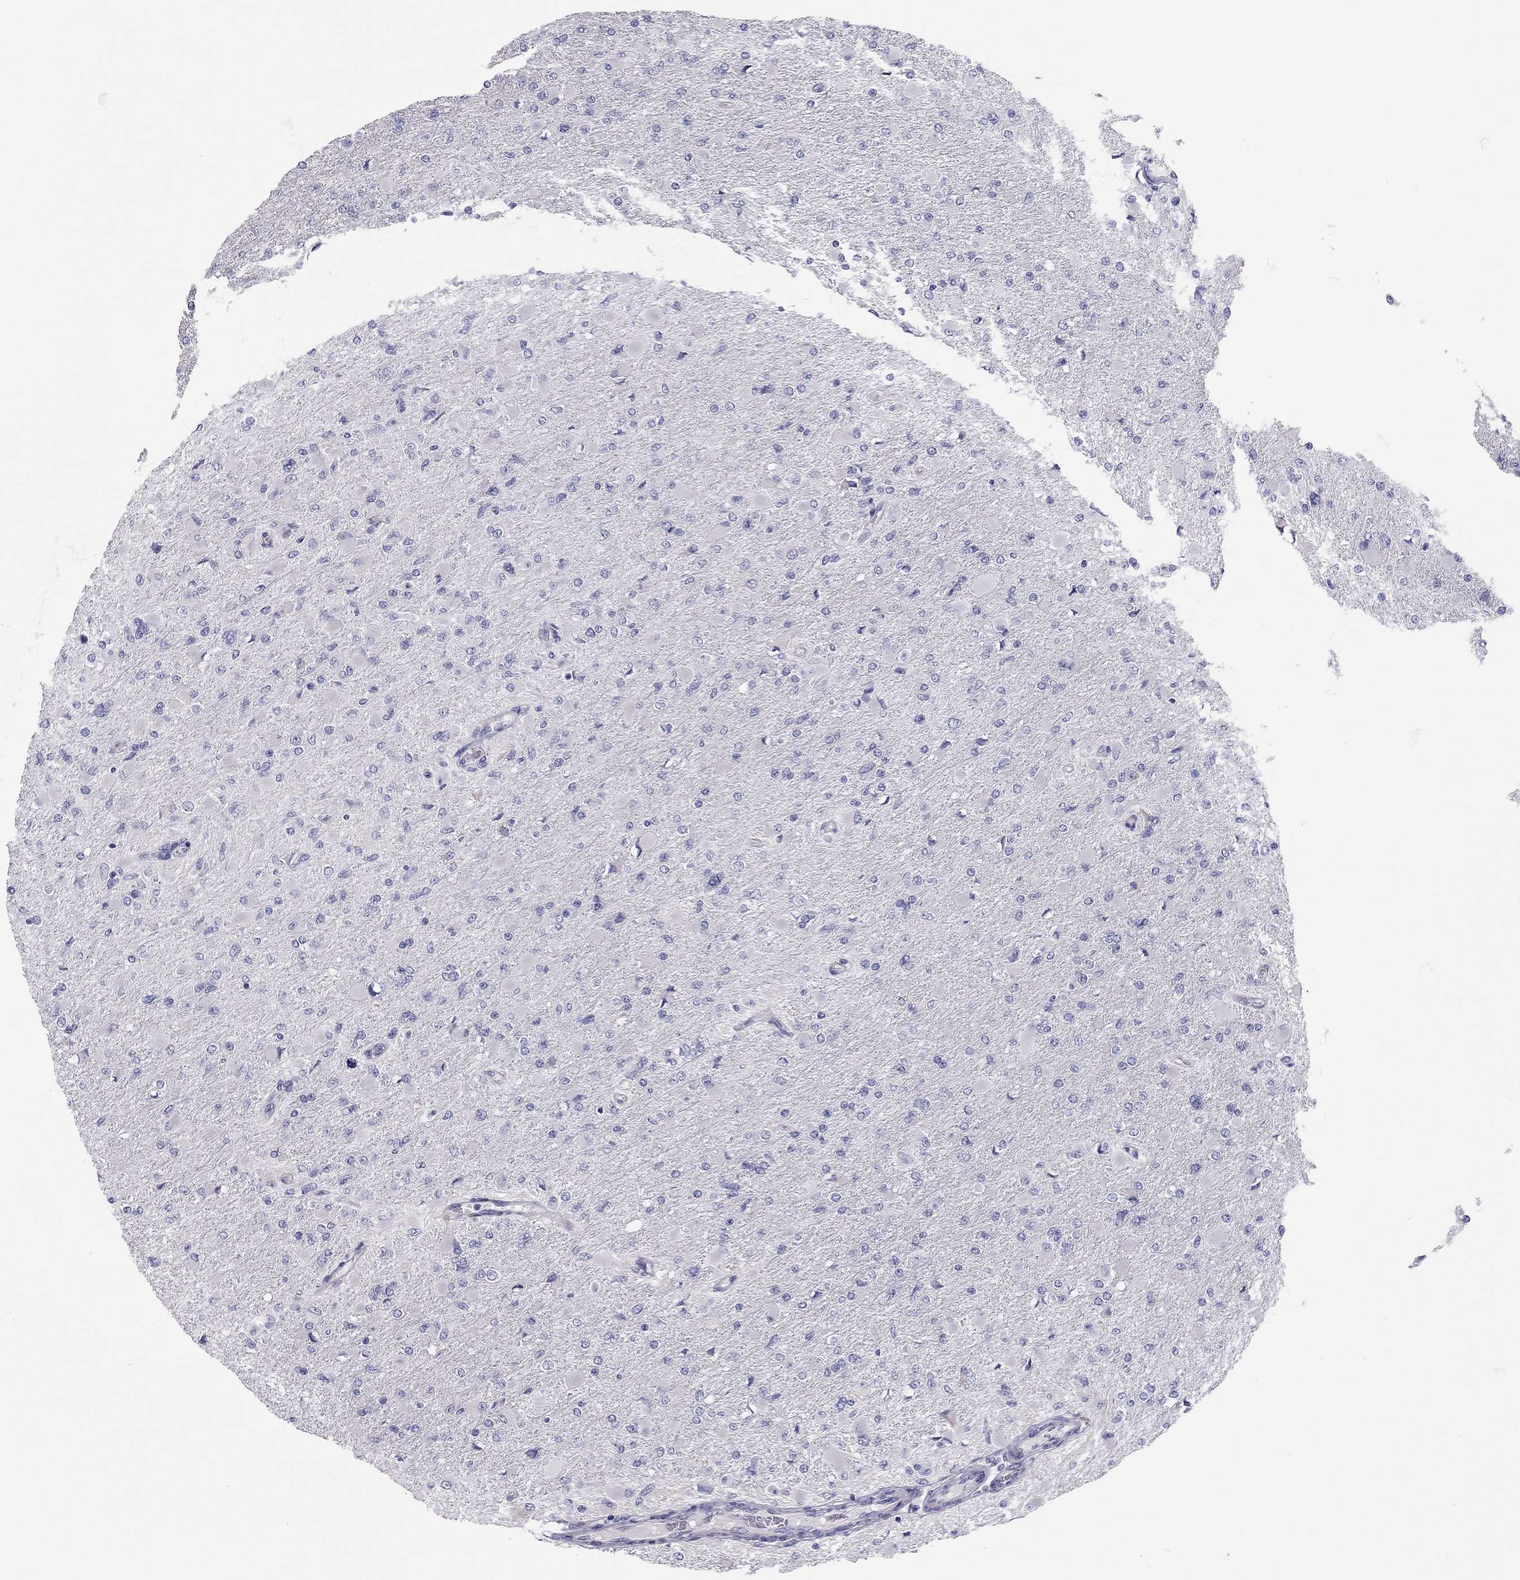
{"staining": {"intensity": "negative", "quantity": "none", "location": "none"}, "tissue": "glioma", "cell_type": "Tumor cells", "image_type": "cancer", "snomed": [{"axis": "morphology", "description": "Glioma, malignant, High grade"}, {"axis": "topography", "description": "Cerebral cortex"}], "caption": "Micrograph shows no significant protein staining in tumor cells of malignant glioma (high-grade).", "gene": "SCARB1", "patient": {"sex": "female", "age": 36}}